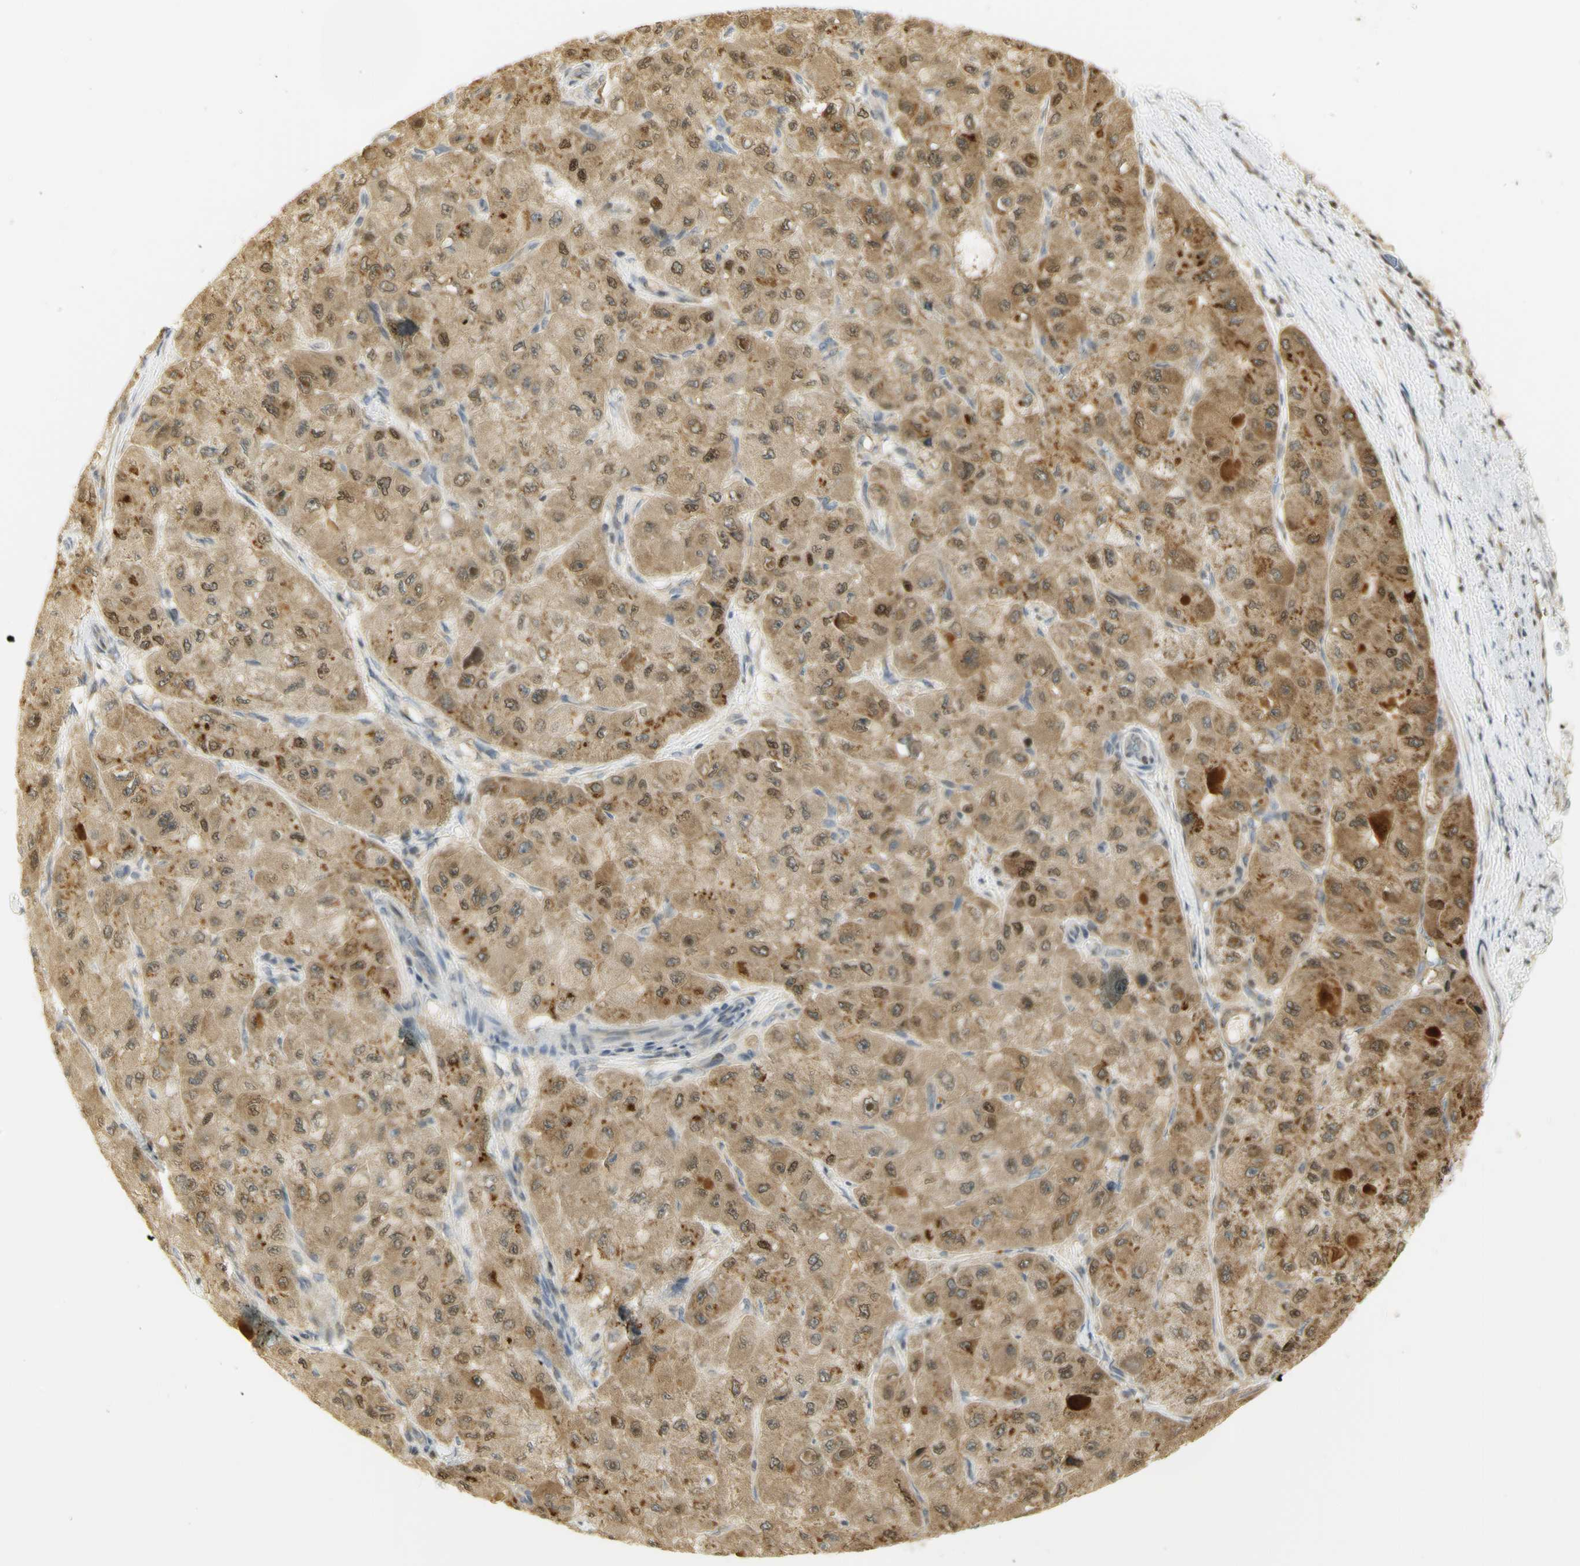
{"staining": {"intensity": "moderate", "quantity": ">75%", "location": "cytoplasmic/membranous,nuclear"}, "tissue": "liver cancer", "cell_type": "Tumor cells", "image_type": "cancer", "snomed": [{"axis": "morphology", "description": "Carcinoma, Hepatocellular, NOS"}, {"axis": "topography", "description": "Liver"}], "caption": "Brown immunohistochemical staining in liver hepatocellular carcinoma exhibits moderate cytoplasmic/membranous and nuclear positivity in about >75% of tumor cells. The staining was performed using DAB (3,3'-diaminobenzidine) to visualize the protein expression in brown, while the nuclei were stained in blue with hematoxylin (Magnification: 20x).", "gene": "KIF11", "patient": {"sex": "male", "age": 80}}